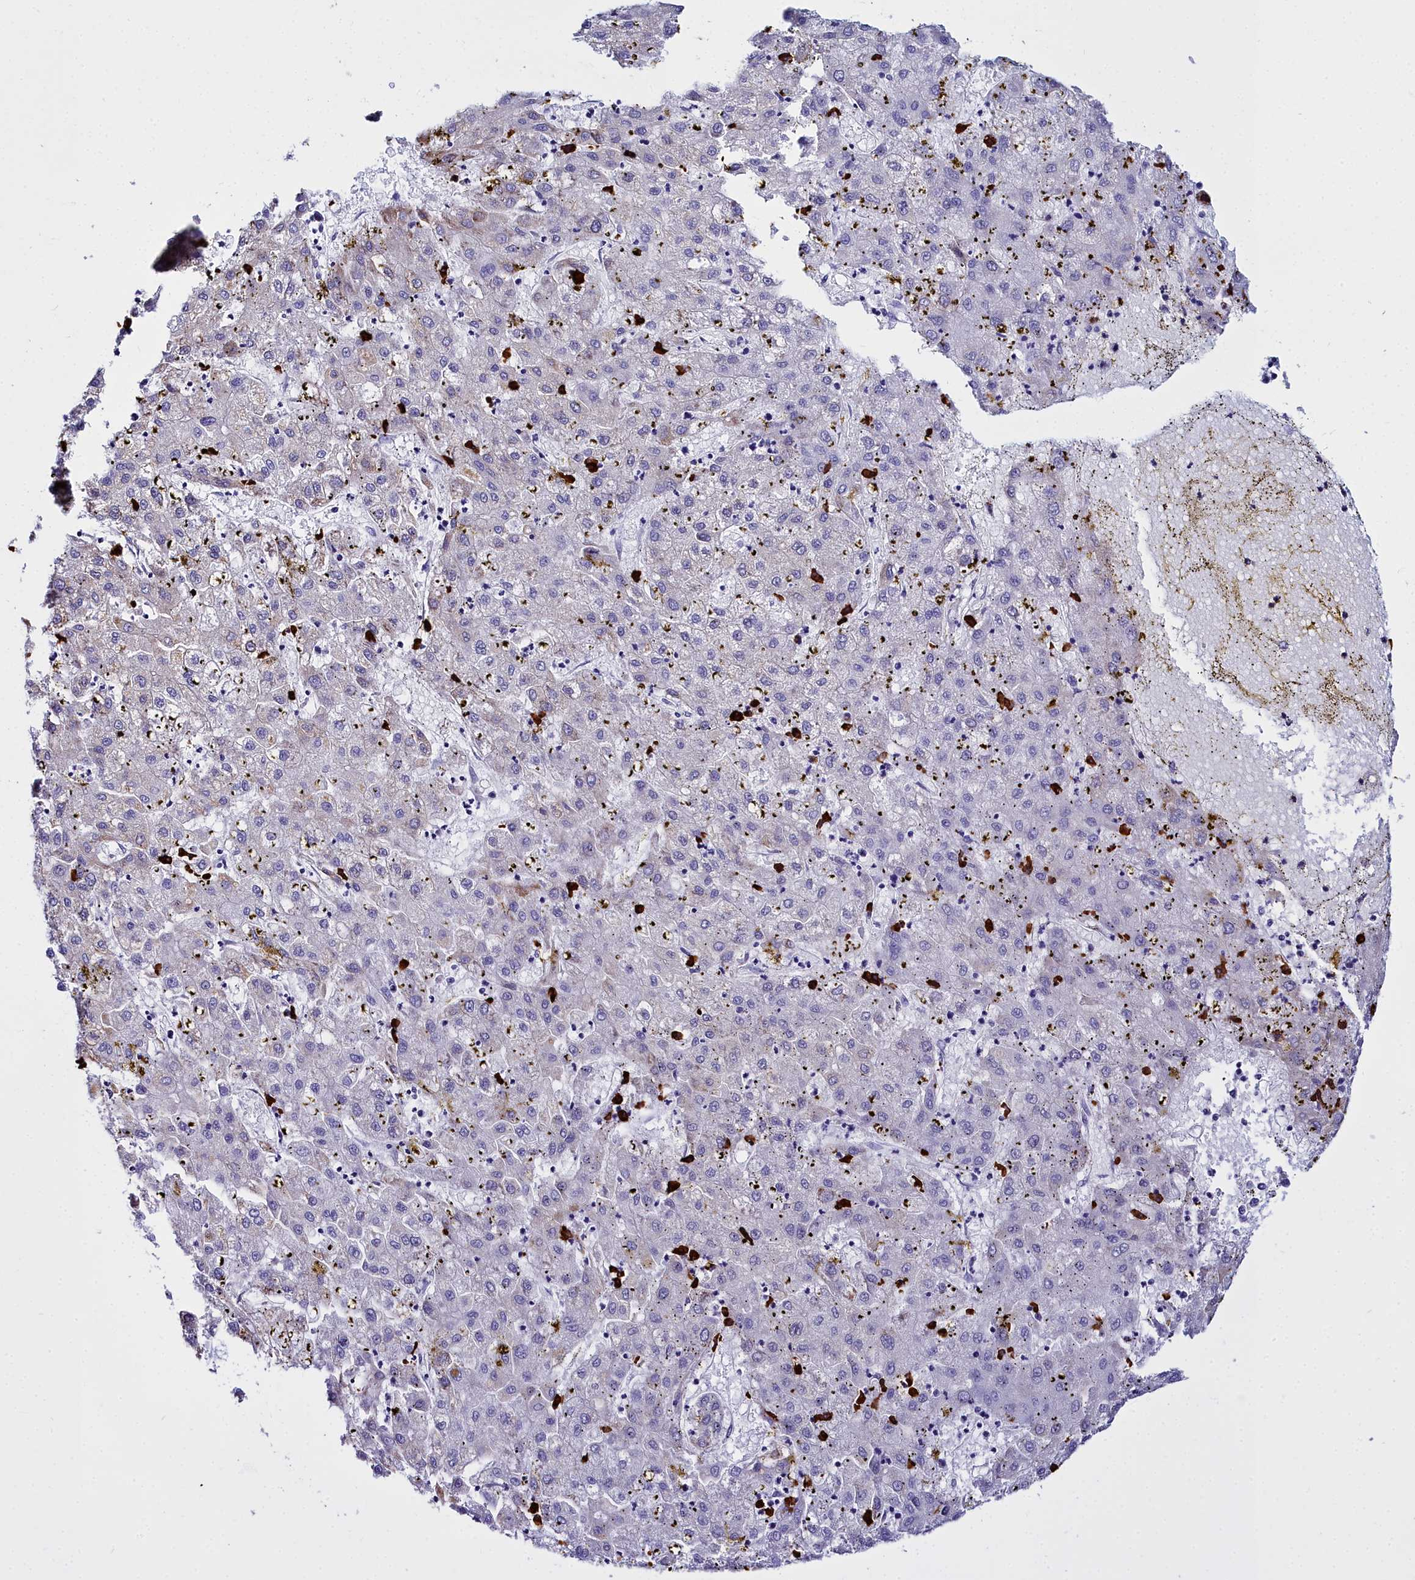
{"staining": {"intensity": "negative", "quantity": "none", "location": "none"}, "tissue": "liver cancer", "cell_type": "Tumor cells", "image_type": "cancer", "snomed": [{"axis": "morphology", "description": "Carcinoma, Hepatocellular, NOS"}, {"axis": "topography", "description": "Liver"}], "caption": "A histopathology image of human liver hepatocellular carcinoma is negative for staining in tumor cells.", "gene": "TXNDC5", "patient": {"sex": "male", "age": 72}}